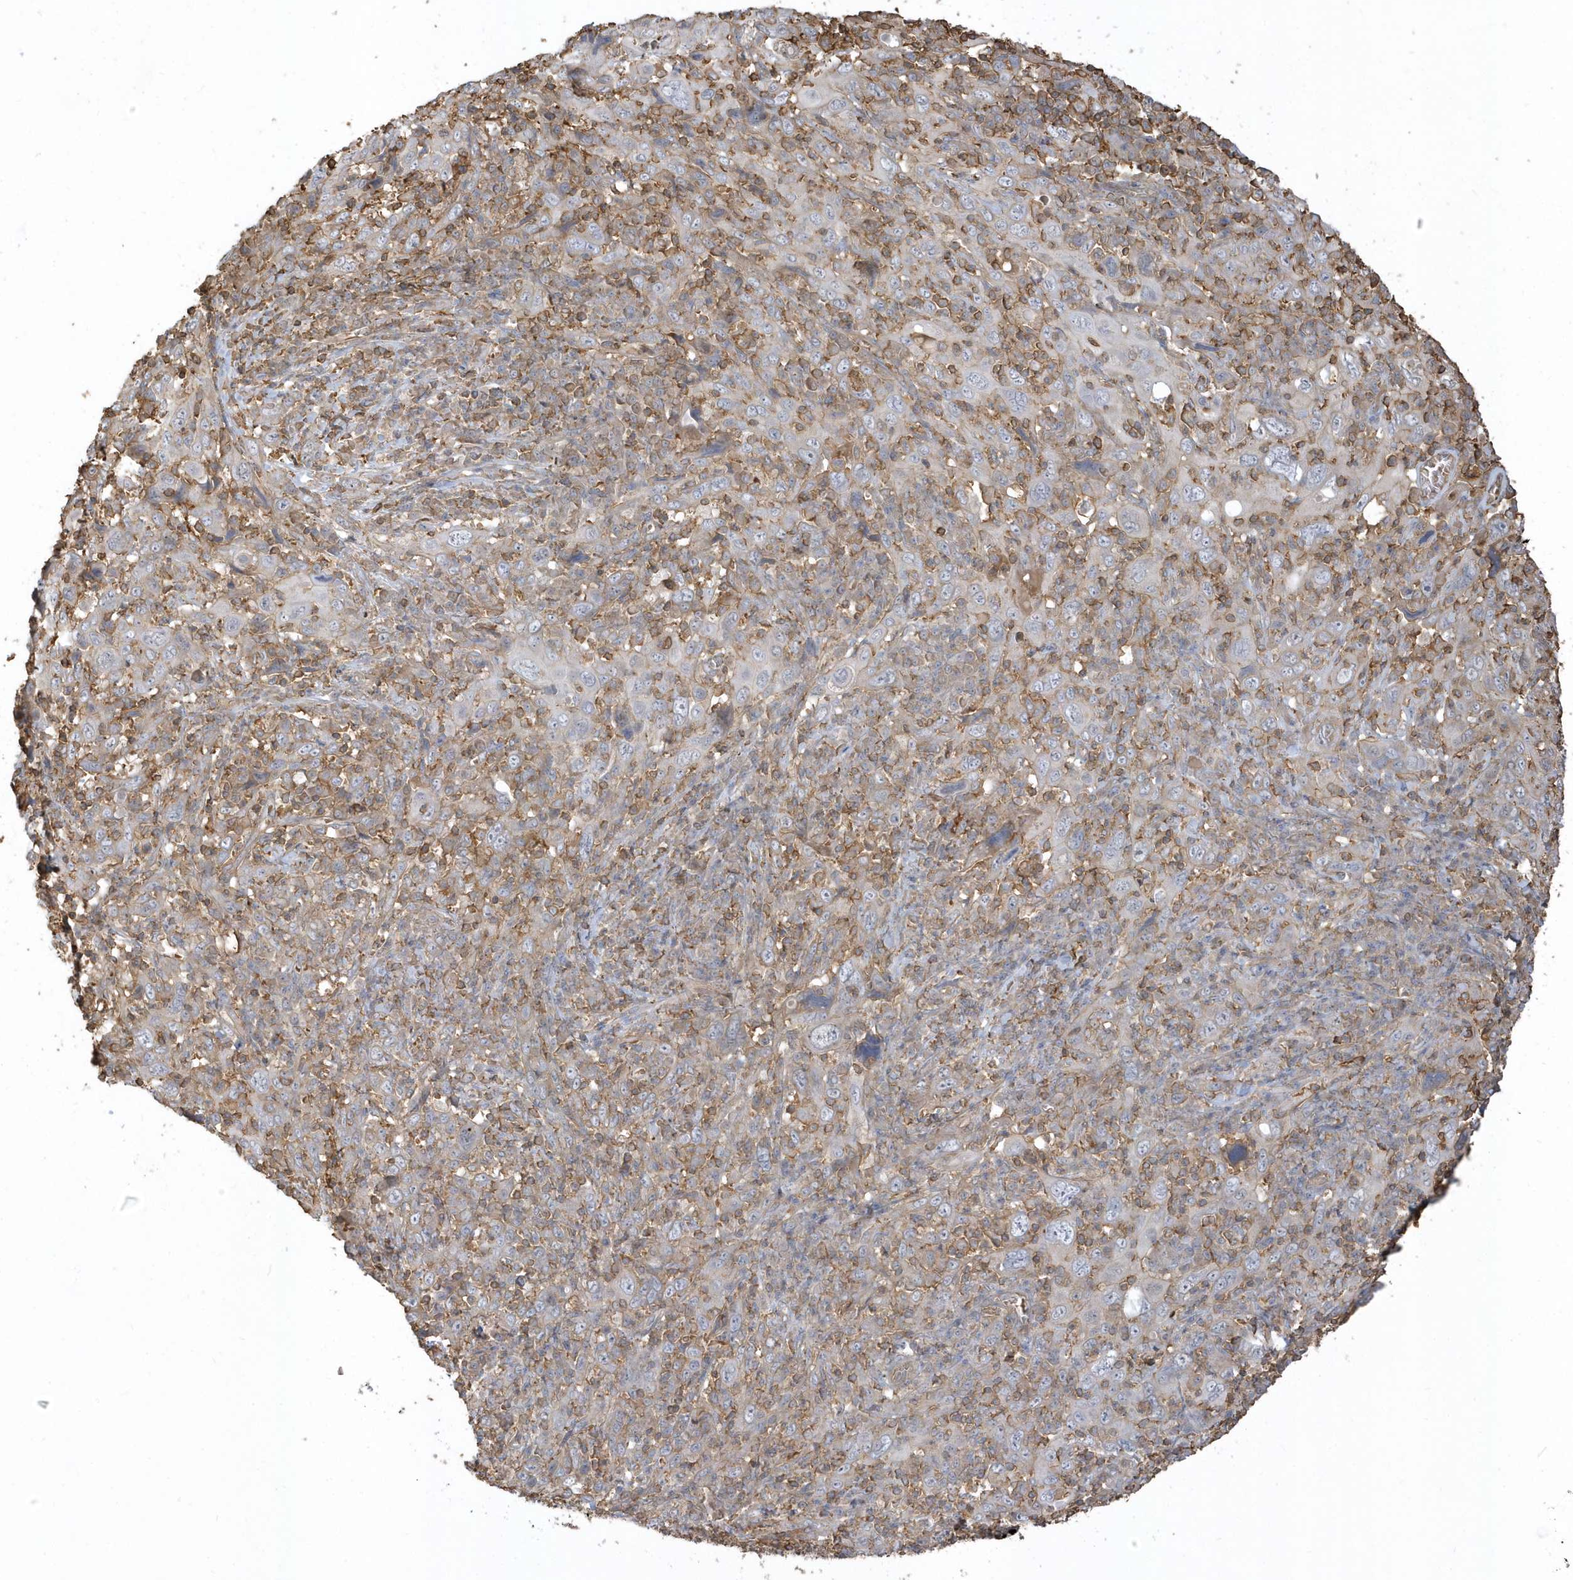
{"staining": {"intensity": "negative", "quantity": "none", "location": "none"}, "tissue": "cervical cancer", "cell_type": "Tumor cells", "image_type": "cancer", "snomed": [{"axis": "morphology", "description": "Squamous cell carcinoma, NOS"}, {"axis": "topography", "description": "Cervix"}], "caption": "The micrograph exhibits no staining of tumor cells in squamous cell carcinoma (cervical).", "gene": "ZBTB8A", "patient": {"sex": "female", "age": 46}}